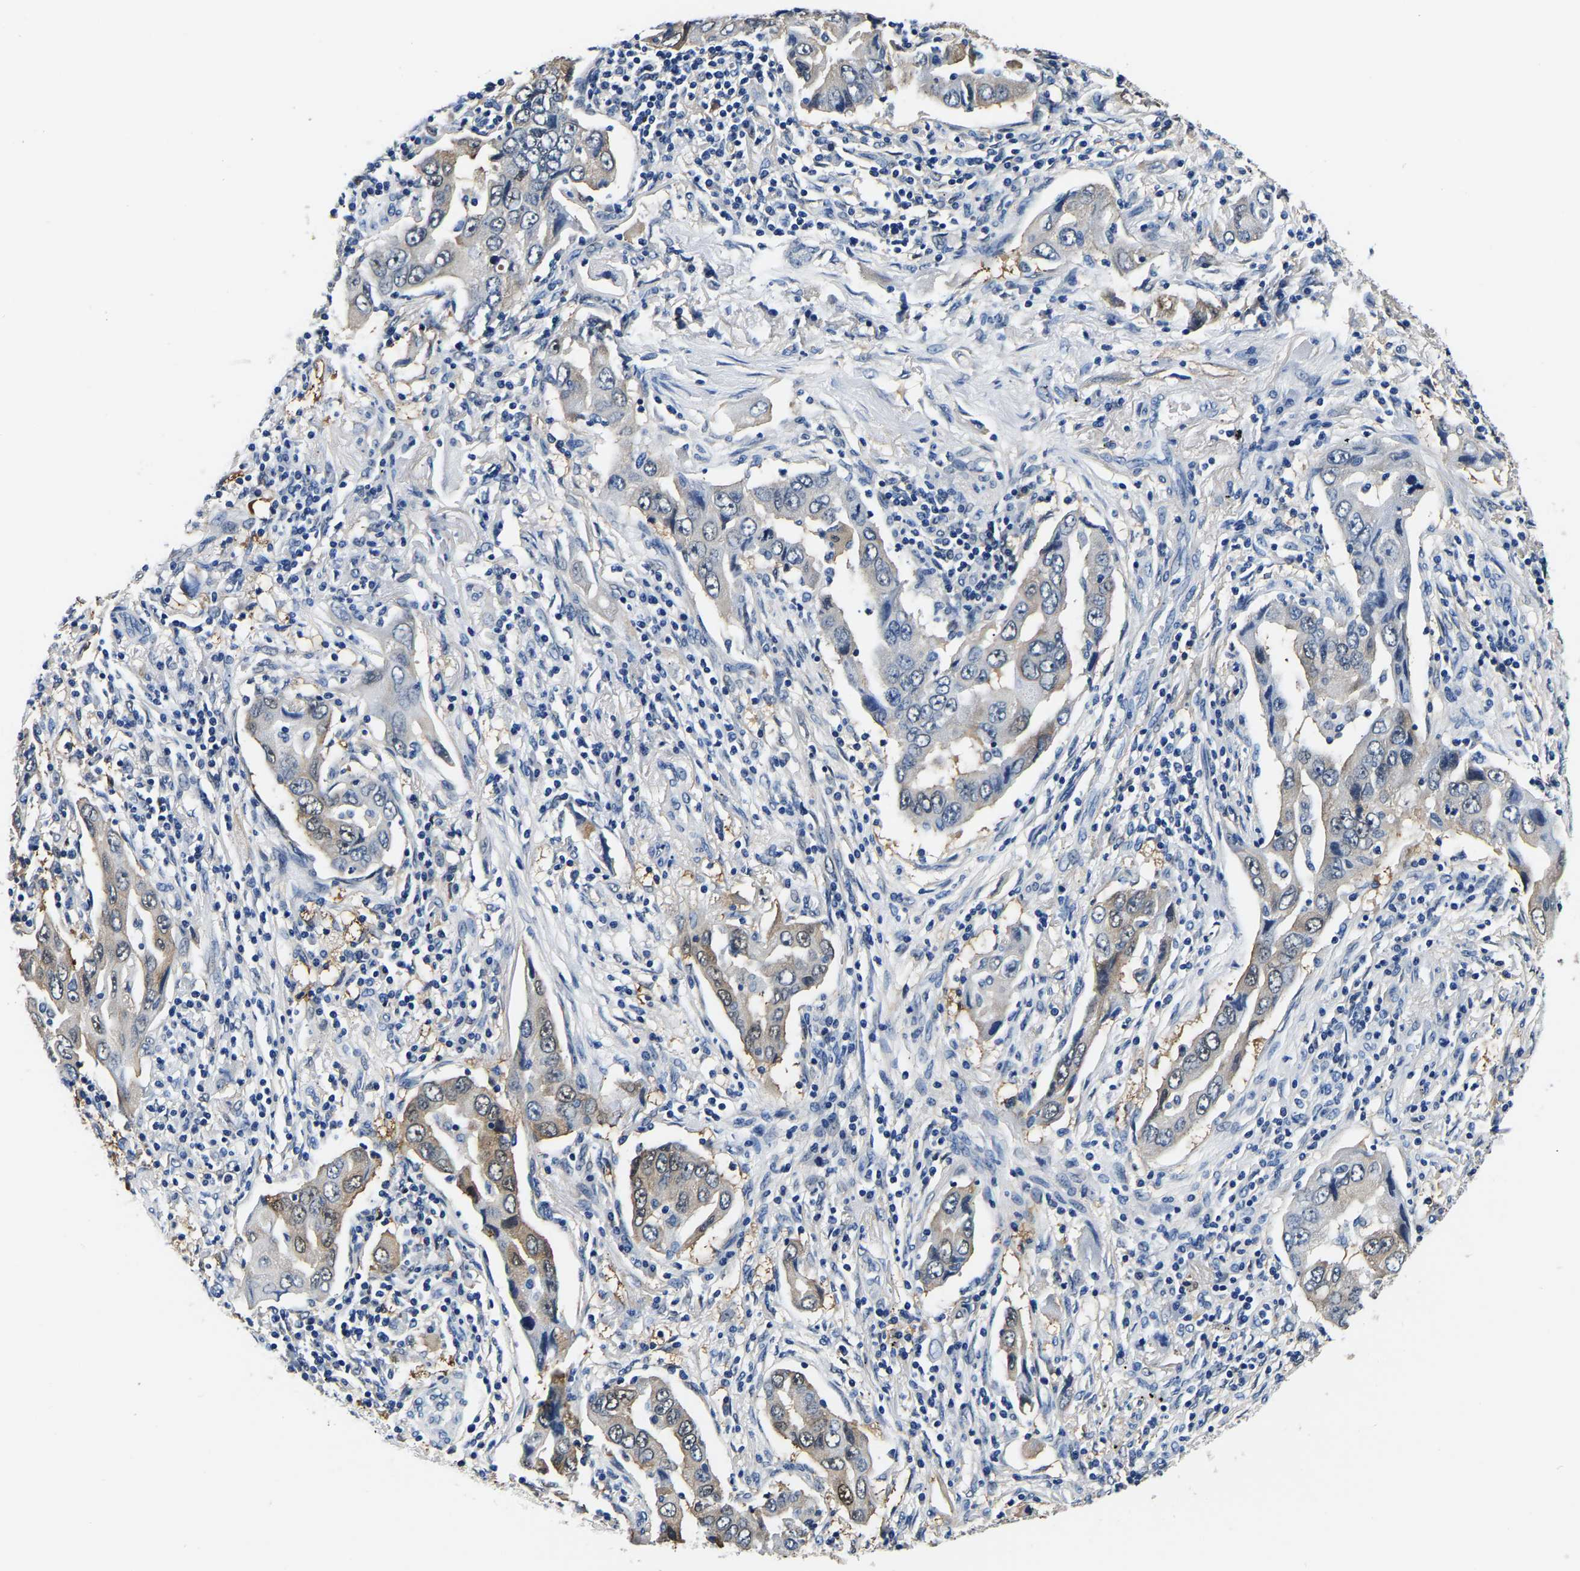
{"staining": {"intensity": "weak", "quantity": "<25%", "location": "cytoplasmic/membranous"}, "tissue": "lung cancer", "cell_type": "Tumor cells", "image_type": "cancer", "snomed": [{"axis": "morphology", "description": "Adenocarcinoma, NOS"}, {"axis": "topography", "description": "Lung"}], "caption": "Tumor cells are negative for brown protein staining in lung cancer (adenocarcinoma).", "gene": "ACO1", "patient": {"sex": "female", "age": 65}}